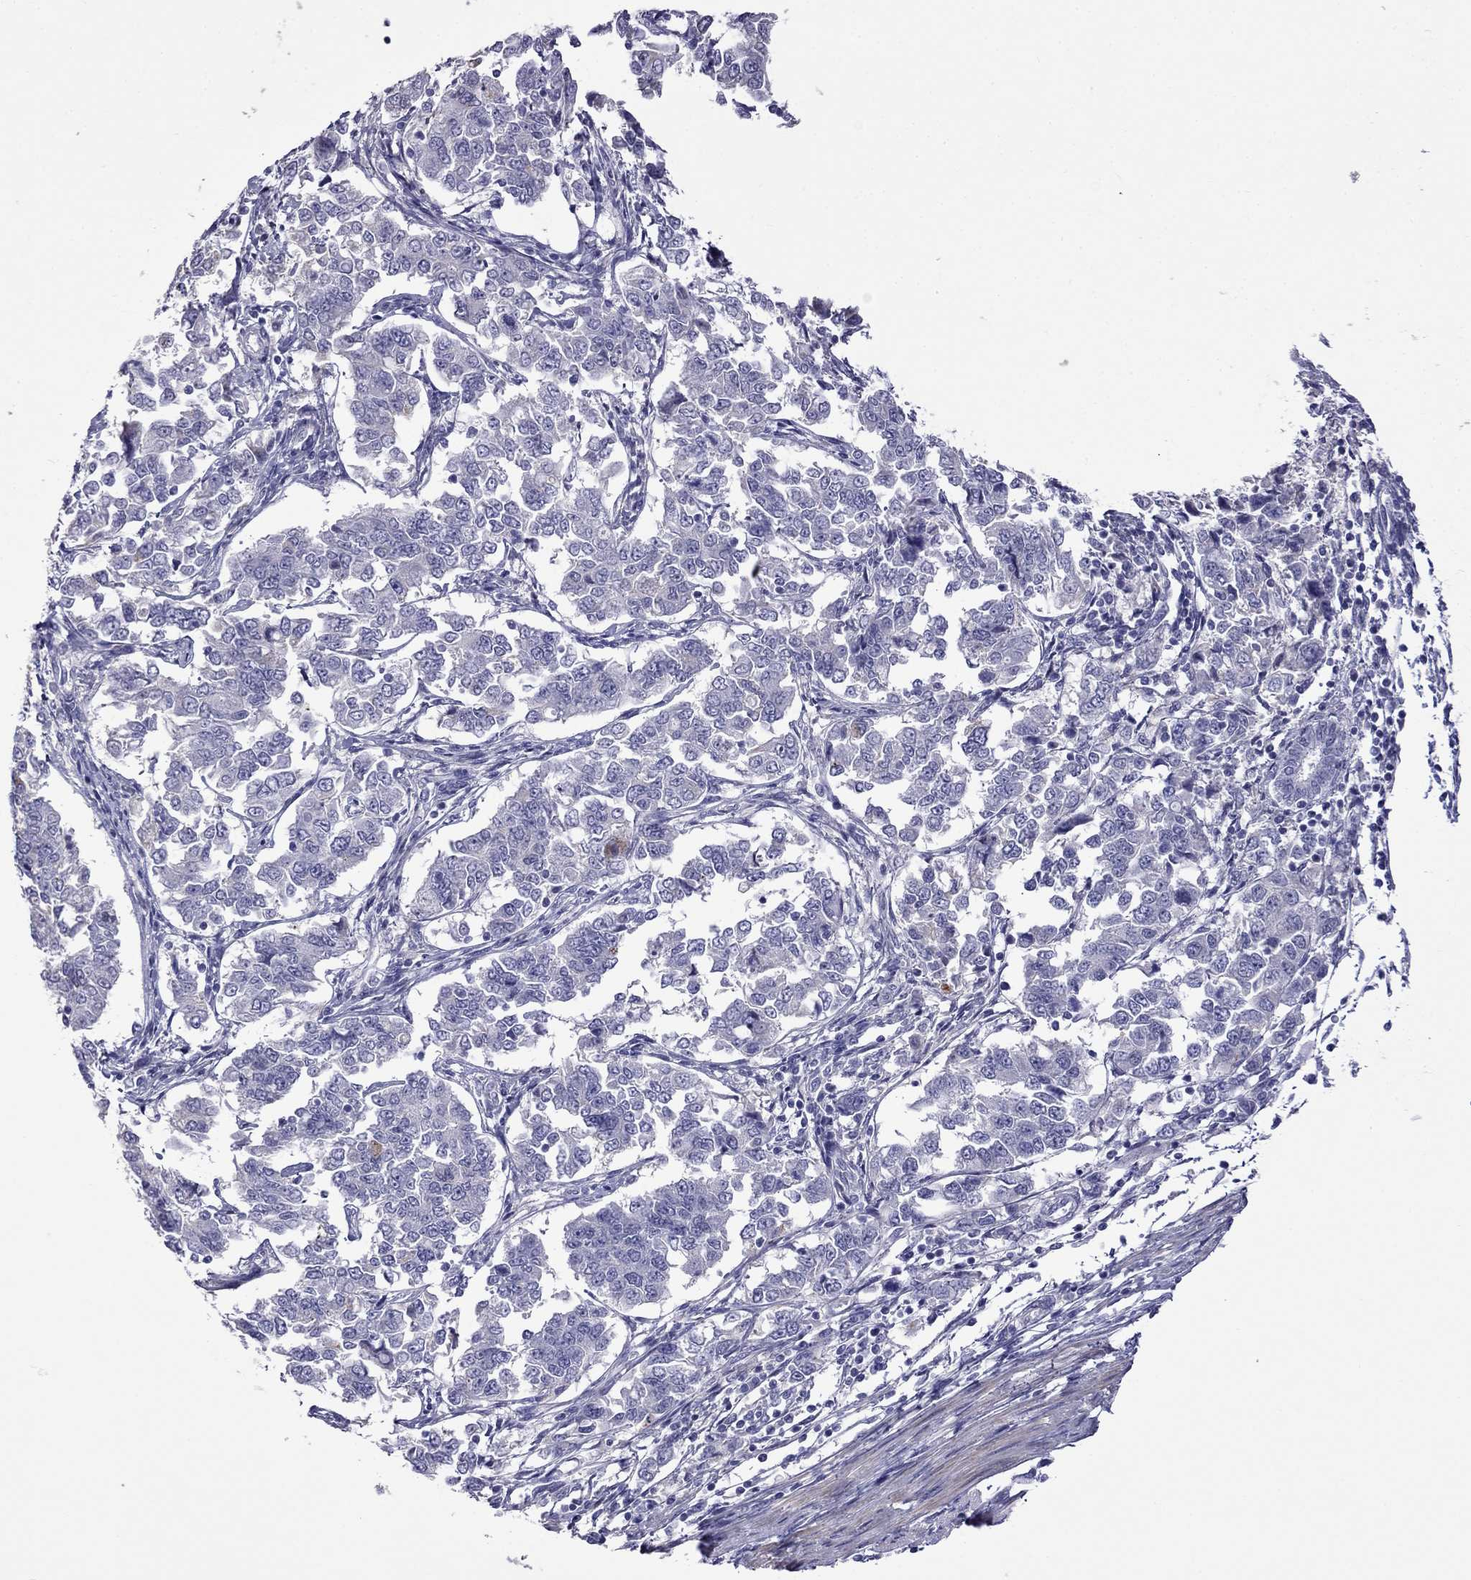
{"staining": {"intensity": "negative", "quantity": "none", "location": "none"}, "tissue": "endometrial cancer", "cell_type": "Tumor cells", "image_type": "cancer", "snomed": [{"axis": "morphology", "description": "Adenocarcinoma, NOS"}, {"axis": "topography", "description": "Endometrium"}], "caption": "Protein analysis of endometrial adenocarcinoma exhibits no significant expression in tumor cells.", "gene": "STAR", "patient": {"sex": "female", "age": 43}}